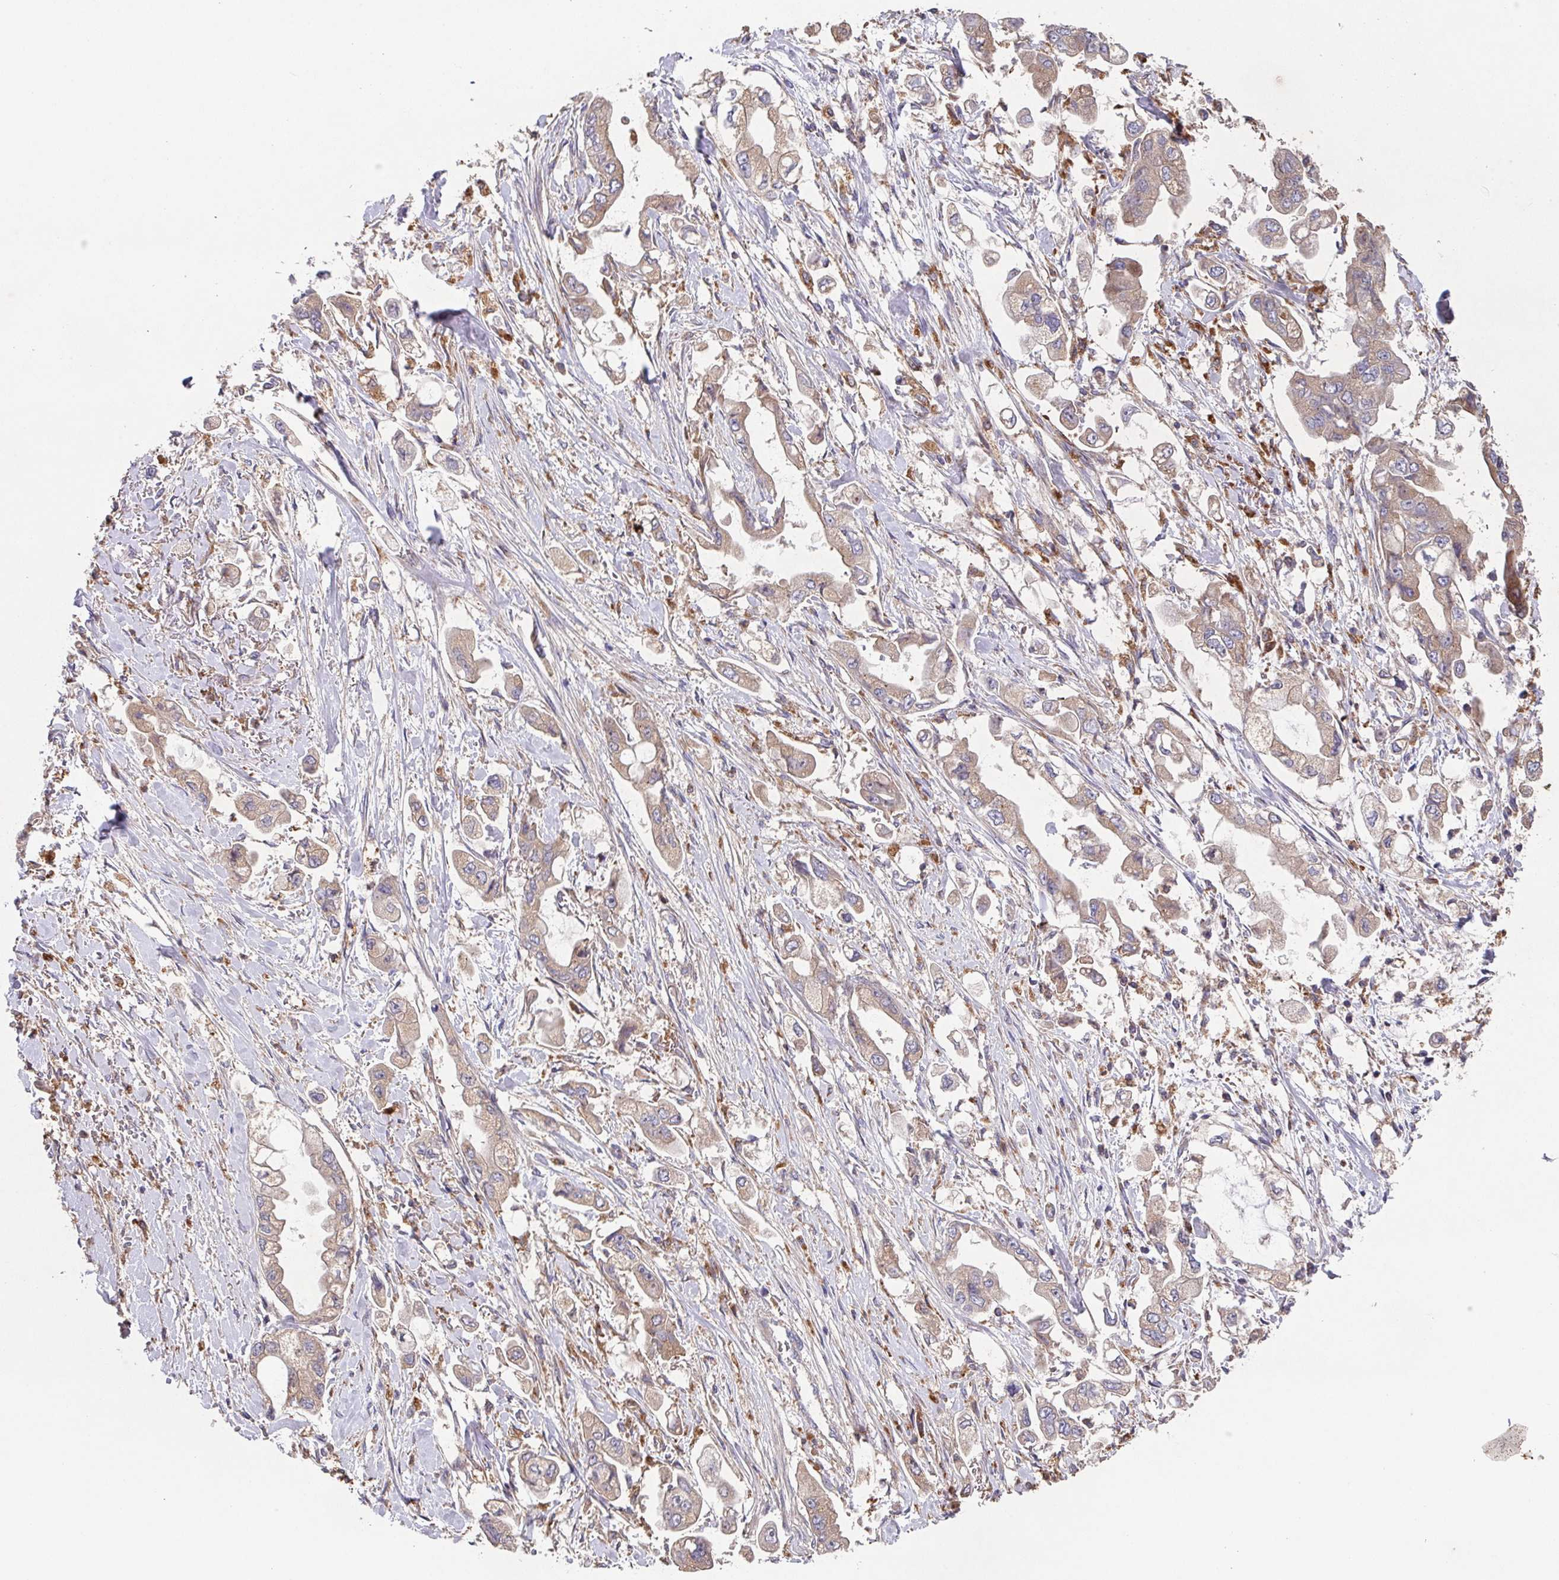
{"staining": {"intensity": "weak", "quantity": "25%-75%", "location": "cytoplasmic/membranous"}, "tissue": "stomach cancer", "cell_type": "Tumor cells", "image_type": "cancer", "snomed": [{"axis": "morphology", "description": "Adenocarcinoma, NOS"}, {"axis": "topography", "description": "Stomach"}], "caption": "This is an image of immunohistochemistry (IHC) staining of stomach cancer (adenocarcinoma), which shows weak staining in the cytoplasmic/membranous of tumor cells.", "gene": "TRIM14", "patient": {"sex": "male", "age": 62}}